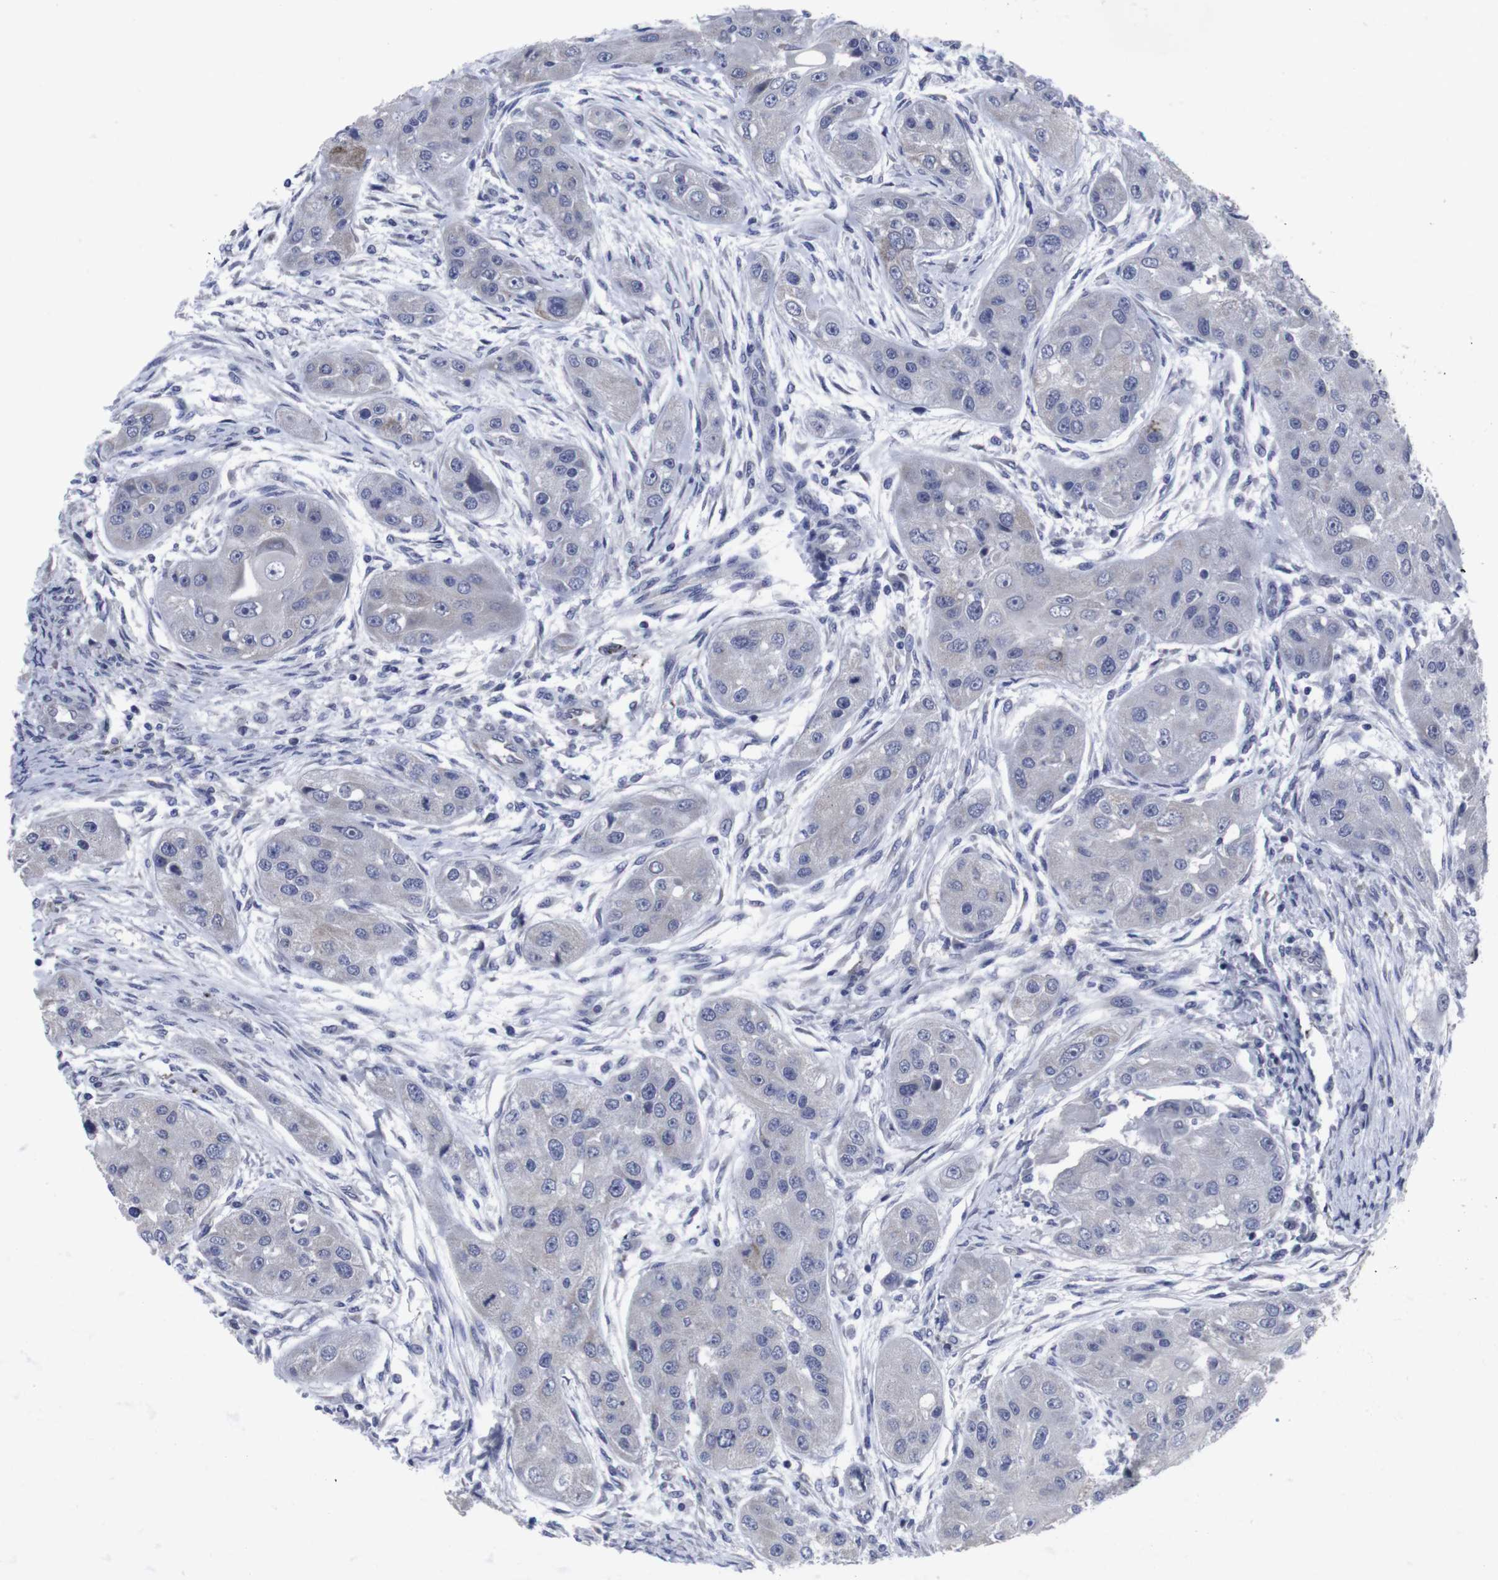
{"staining": {"intensity": "negative", "quantity": "none", "location": "none"}, "tissue": "head and neck cancer", "cell_type": "Tumor cells", "image_type": "cancer", "snomed": [{"axis": "morphology", "description": "Normal tissue, NOS"}, {"axis": "morphology", "description": "Squamous cell carcinoma, NOS"}, {"axis": "topography", "description": "Skeletal muscle"}, {"axis": "topography", "description": "Head-Neck"}], "caption": "Human head and neck cancer stained for a protein using immunohistochemistry reveals no expression in tumor cells.", "gene": "SNCG", "patient": {"sex": "male", "age": 51}}